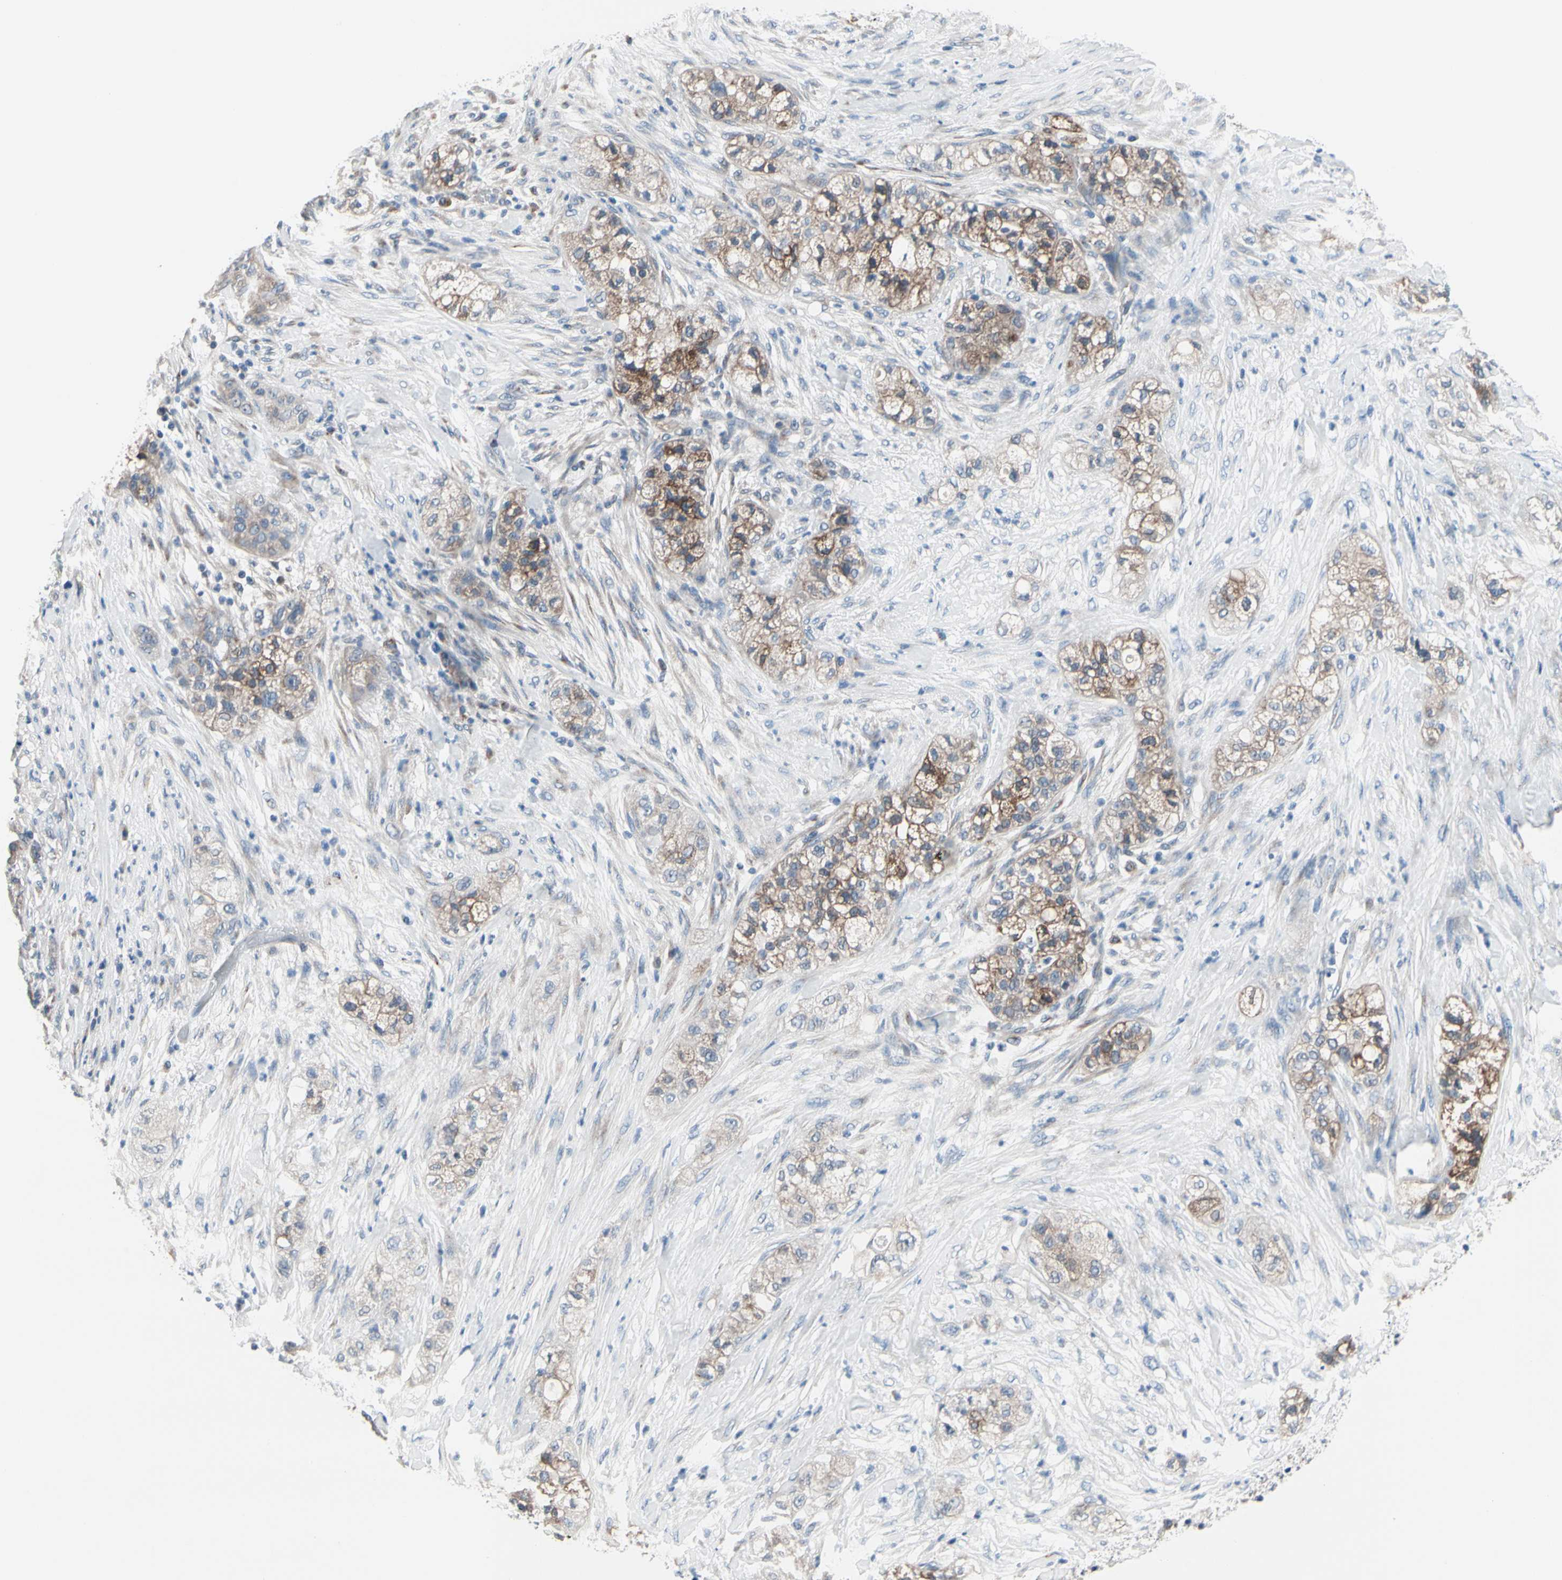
{"staining": {"intensity": "moderate", "quantity": "25%-75%", "location": "cytoplasmic/membranous"}, "tissue": "pancreatic cancer", "cell_type": "Tumor cells", "image_type": "cancer", "snomed": [{"axis": "morphology", "description": "Adenocarcinoma, NOS"}, {"axis": "topography", "description": "Pancreas"}], "caption": "Human pancreatic adenocarcinoma stained for a protein (brown) demonstrates moderate cytoplasmic/membranous positive staining in about 25%-75% of tumor cells.", "gene": "PRKAR2B", "patient": {"sex": "female", "age": 78}}